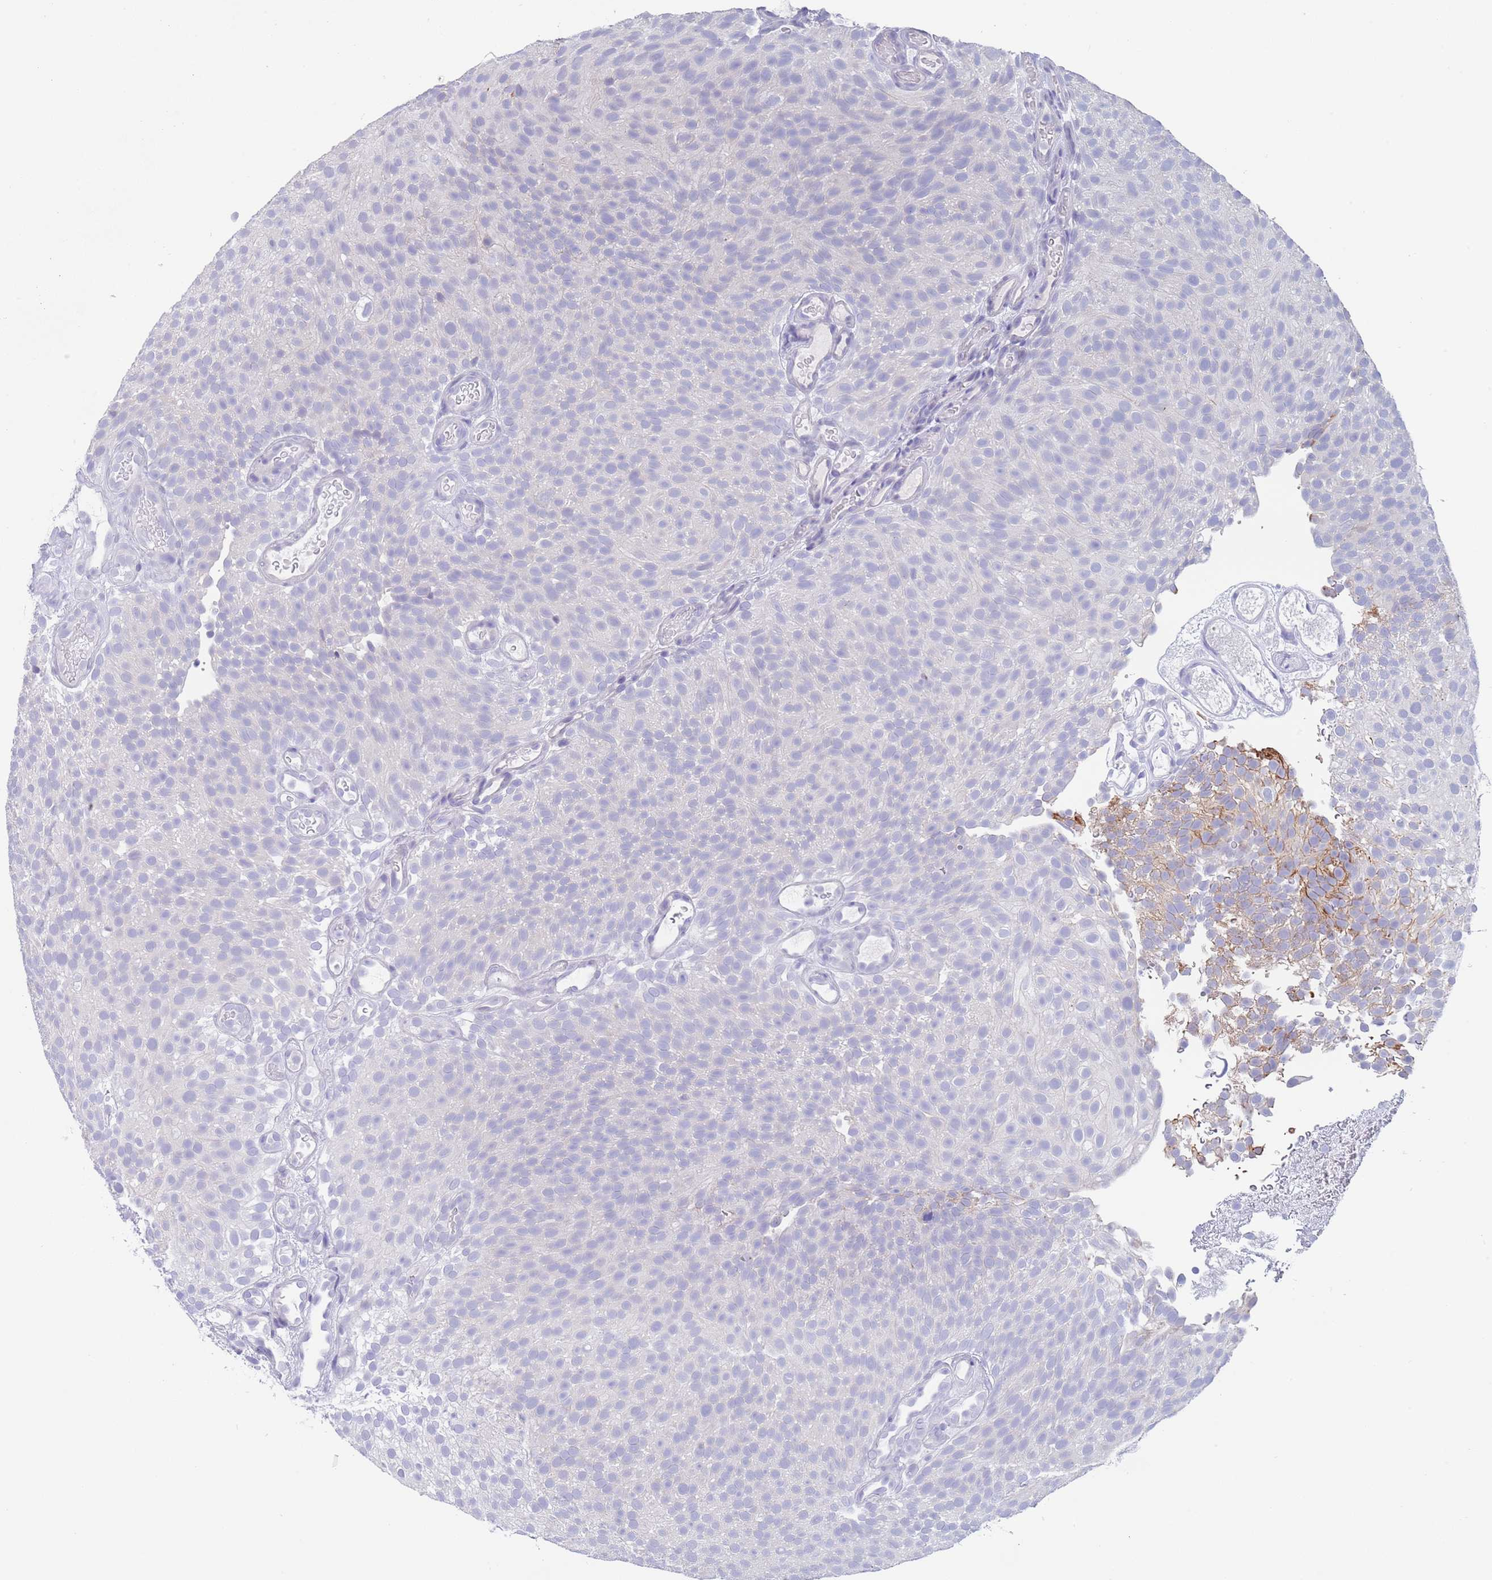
{"staining": {"intensity": "negative", "quantity": "none", "location": "none"}, "tissue": "urothelial cancer", "cell_type": "Tumor cells", "image_type": "cancer", "snomed": [{"axis": "morphology", "description": "Urothelial carcinoma, Low grade"}, {"axis": "topography", "description": "Urinary bladder"}], "caption": "IHC micrograph of urothelial cancer stained for a protein (brown), which reveals no staining in tumor cells. (DAB immunohistochemistry (IHC) visualized using brightfield microscopy, high magnification).", "gene": "SPIRE2", "patient": {"sex": "male", "age": 78}}